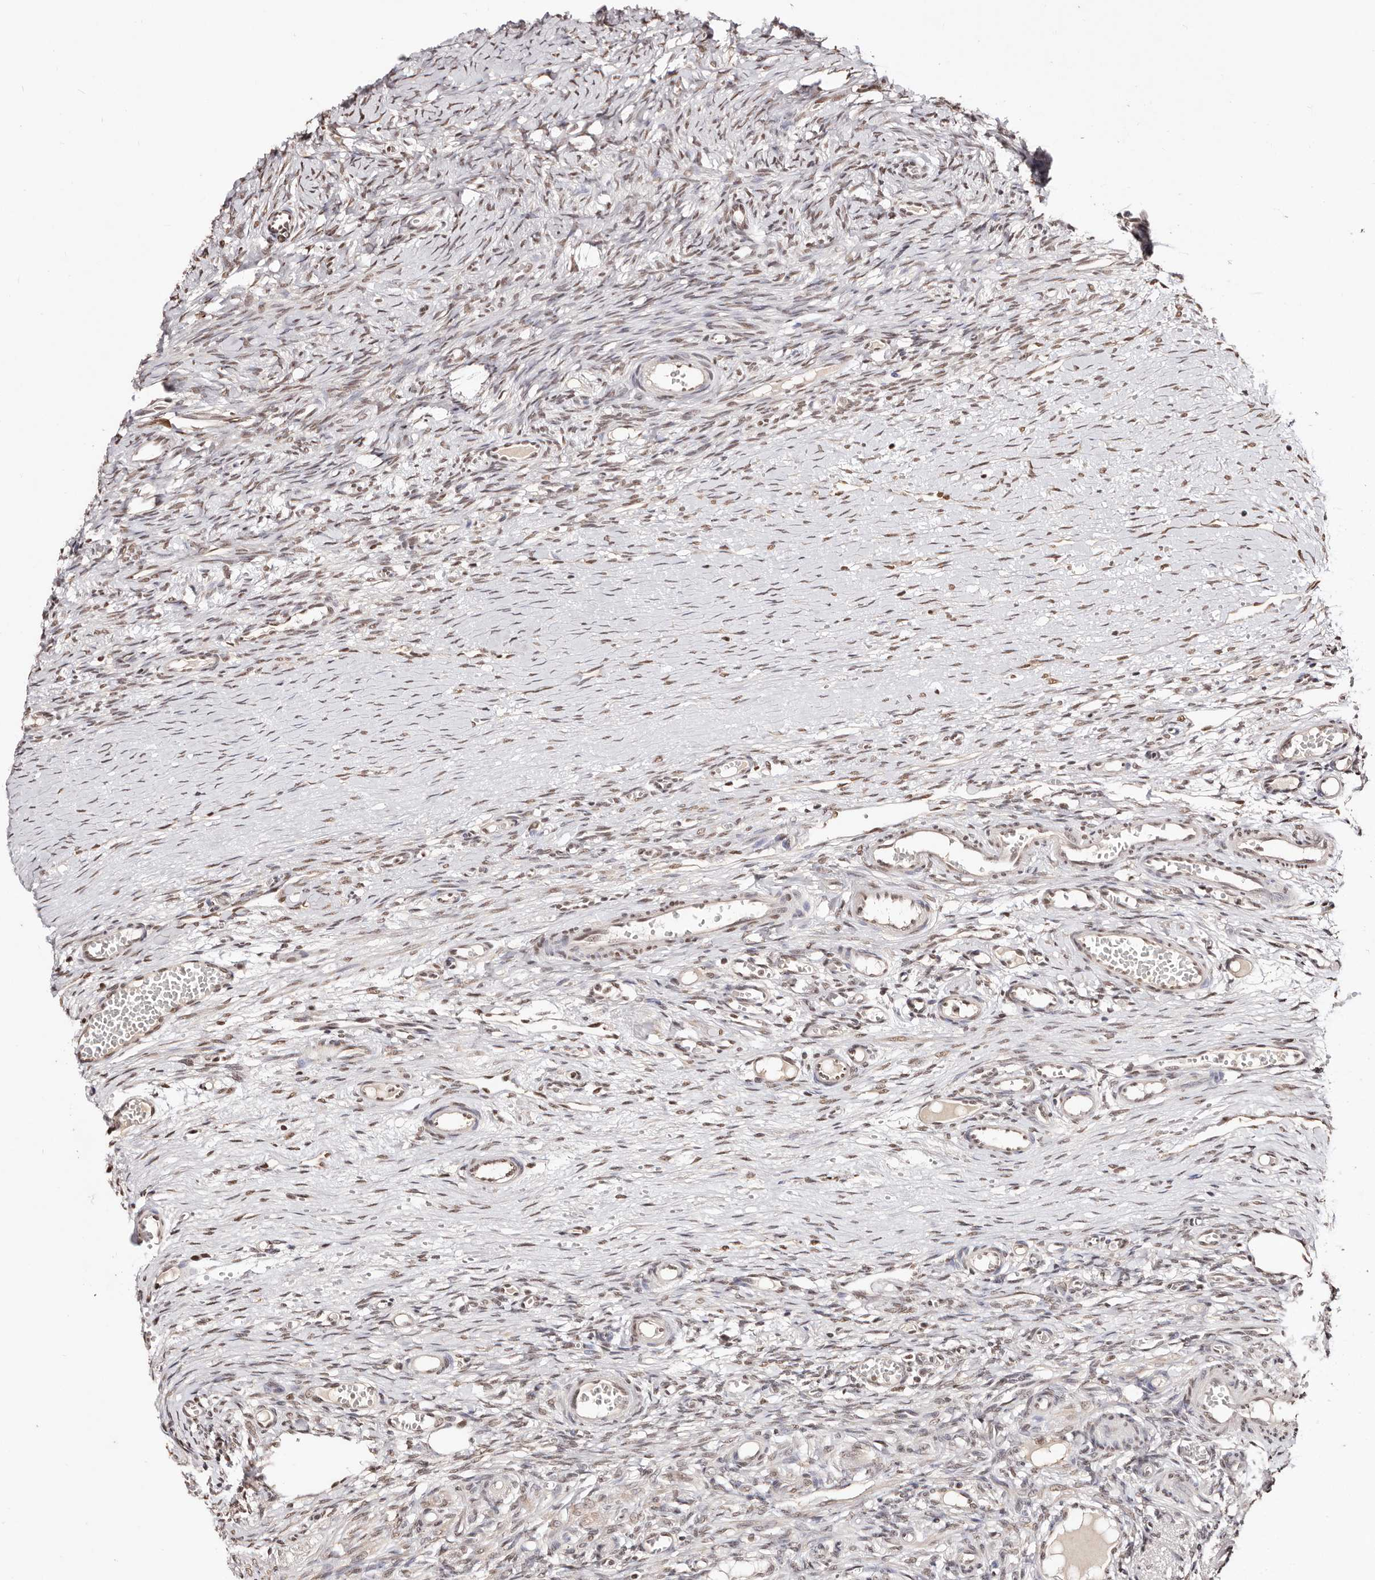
{"staining": {"intensity": "weak", "quantity": "25%-75%", "location": "nuclear"}, "tissue": "ovary", "cell_type": "Ovarian stroma cells", "image_type": "normal", "snomed": [{"axis": "morphology", "description": "Adenocarcinoma, NOS"}, {"axis": "topography", "description": "Endometrium"}], "caption": "Ovarian stroma cells exhibit low levels of weak nuclear expression in approximately 25%-75% of cells in normal ovary. (Brightfield microscopy of DAB IHC at high magnification).", "gene": "BICRAL", "patient": {"sex": "female", "age": 32}}